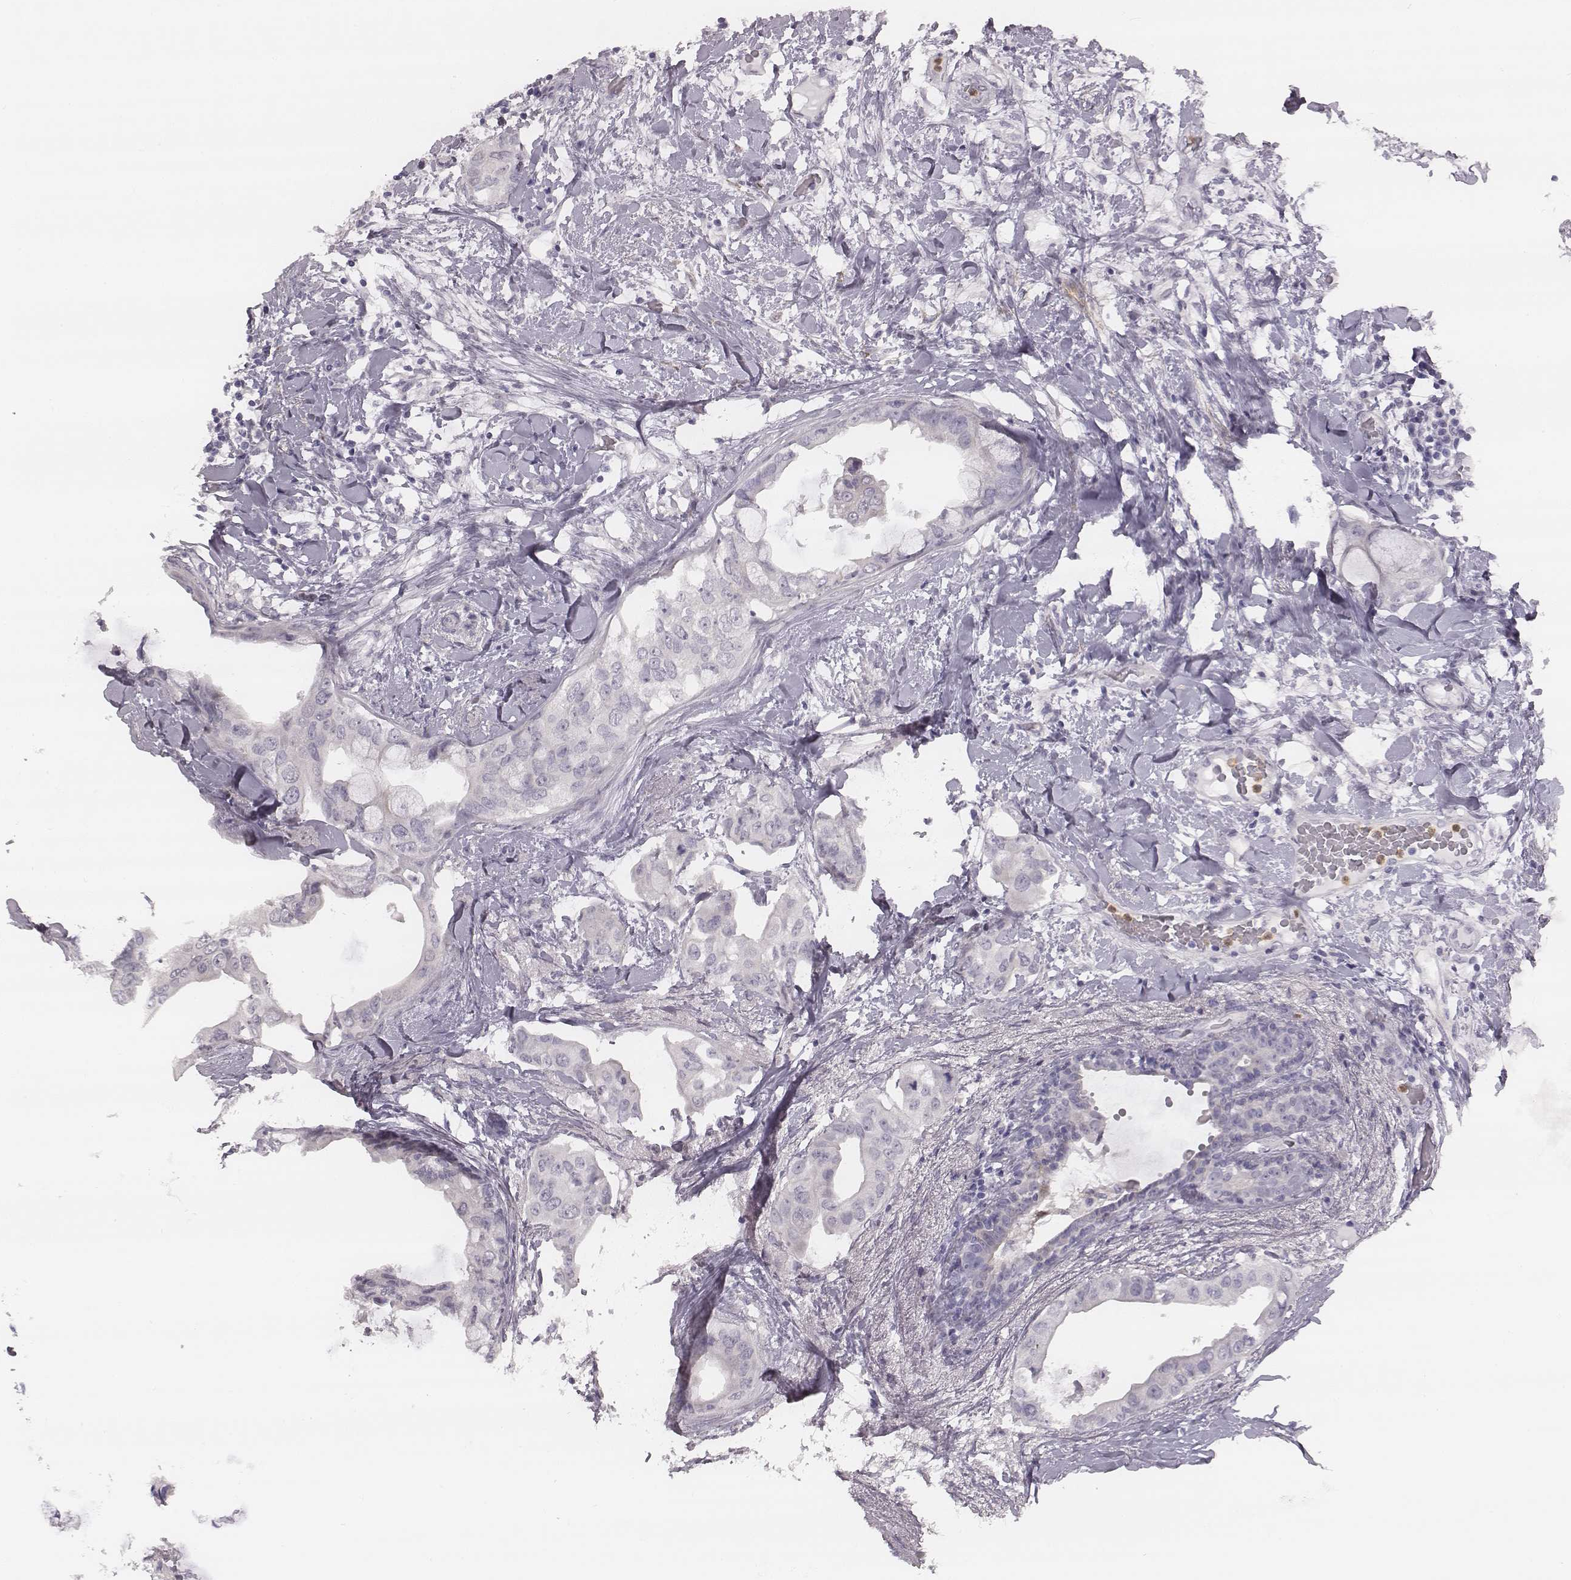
{"staining": {"intensity": "negative", "quantity": "none", "location": "none"}, "tissue": "breast cancer", "cell_type": "Tumor cells", "image_type": "cancer", "snomed": [{"axis": "morphology", "description": "Normal tissue, NOS"}, {"axis": "morphology", "description": "Duct carcinoma"}, {"axis": "topography", "description": "Breast"}], "caption": "IHC photomicrograph of breast cancer (invasive ductal carcinoma) stained for a protein (brown), which reveals no staining in tumor cells. The staining is performed using DAB (3,3'-diaminobenzidine) brown chromogen with nuclei counter-stained in using hematoxylin.", "gene": "KCNJ12", "patient": {"sex": "female", "age": 40}}